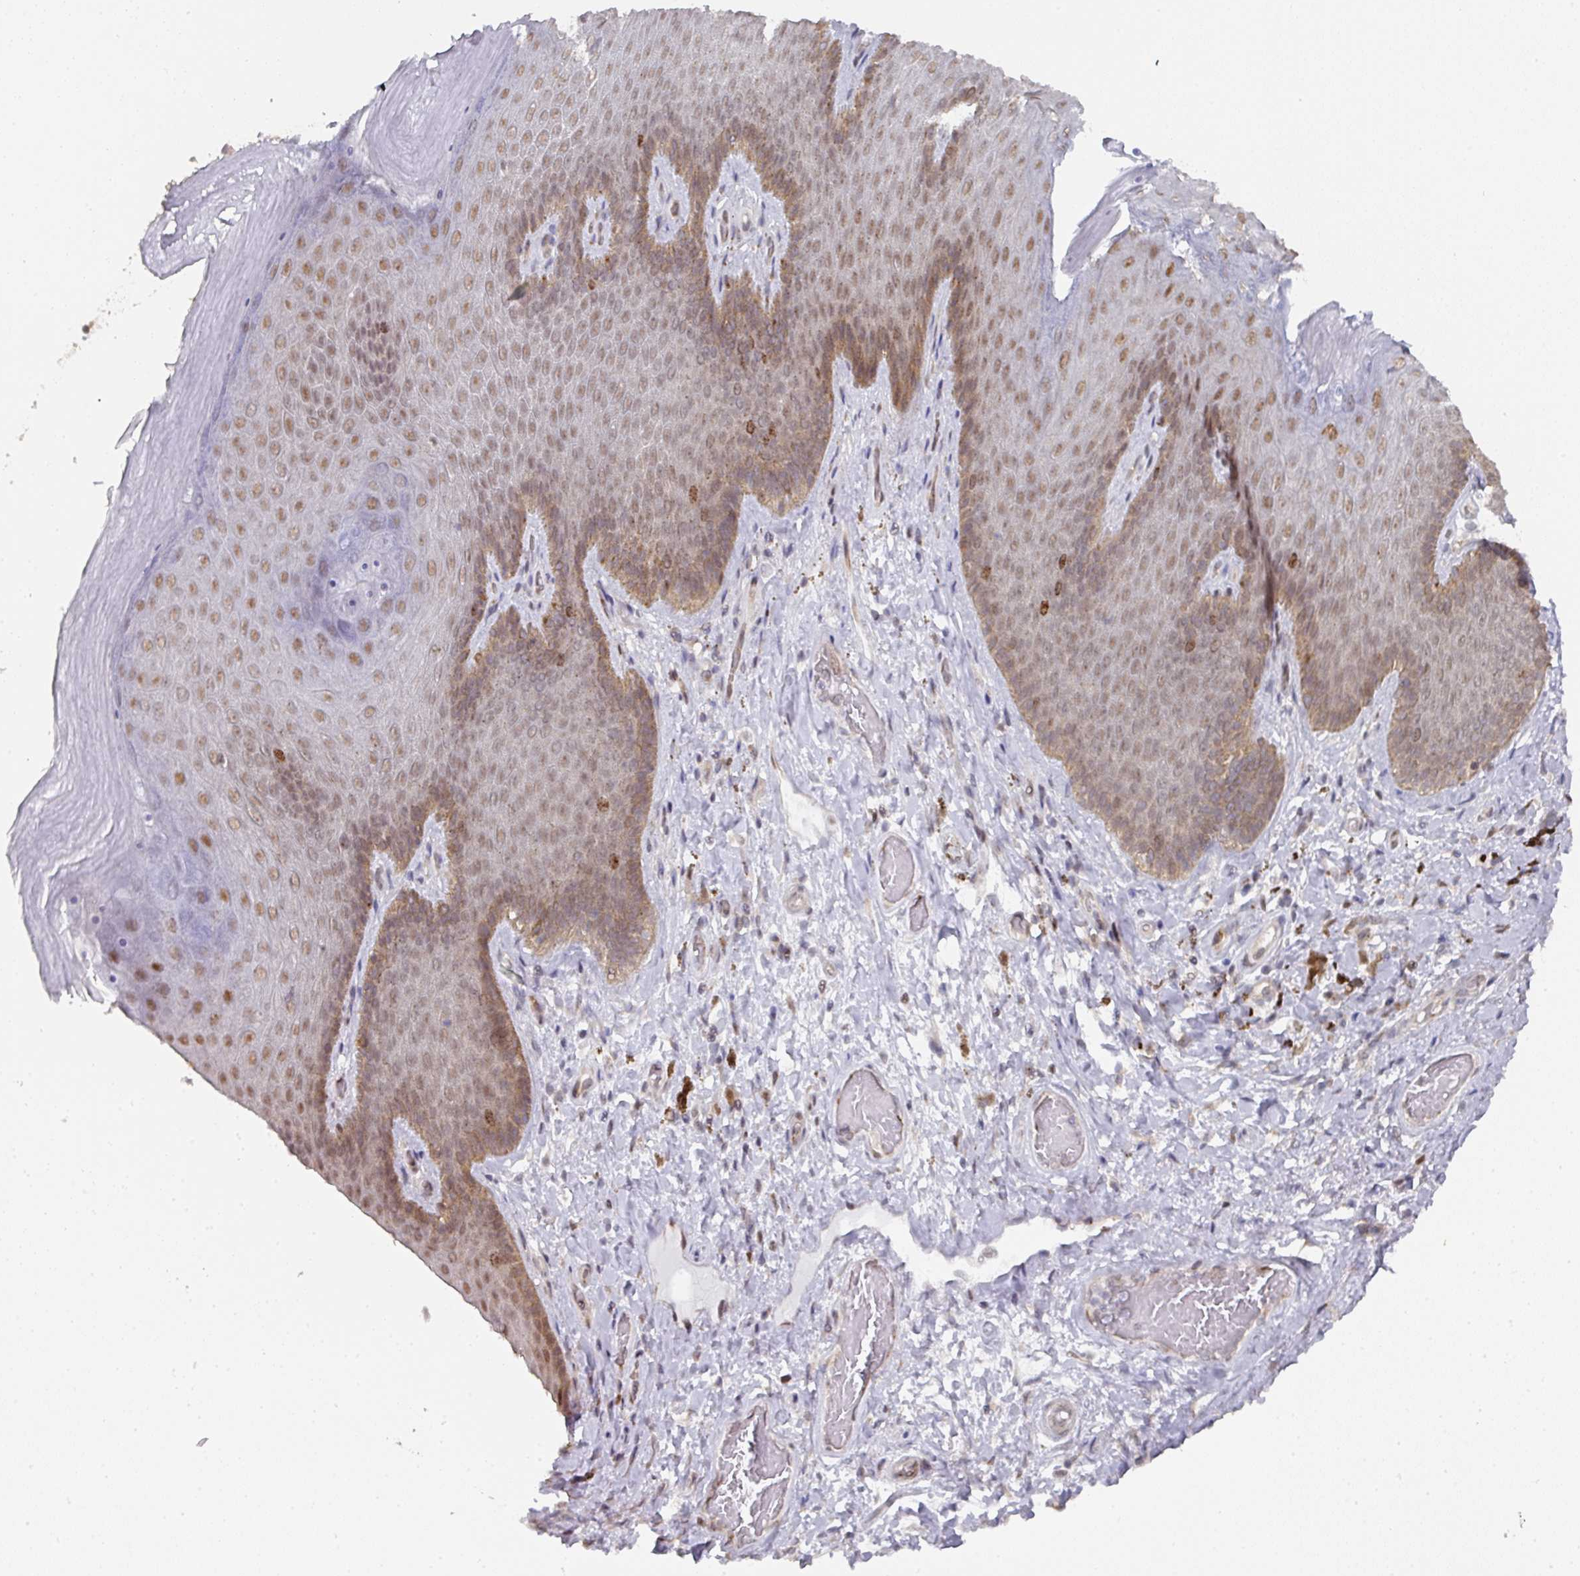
{"staining": {"intensity": "moderate", "quantity": ">75%", "location": "cytoplasmic/membranous,nuclear"}, "tissue": "skin", "cell_type": "Epidermal cells", "image_type": "normal", "snomed": [{"axis": "morphology", "description": "Normal tissue, NOS"}, {"axis": "topography", "description": "Anal"}, {"axis": "topography", "description": "Peripheral nerve tissue"}], "caption": "Immunohistochemical staining of unremarkable skin shows >75% levels of moderate cytoplasmic/membranous,nuclear protein staining in approximately >75% of epidermal cells.", "gene": "C18orf25", "patient": {"sex": "male", "age": 53}}